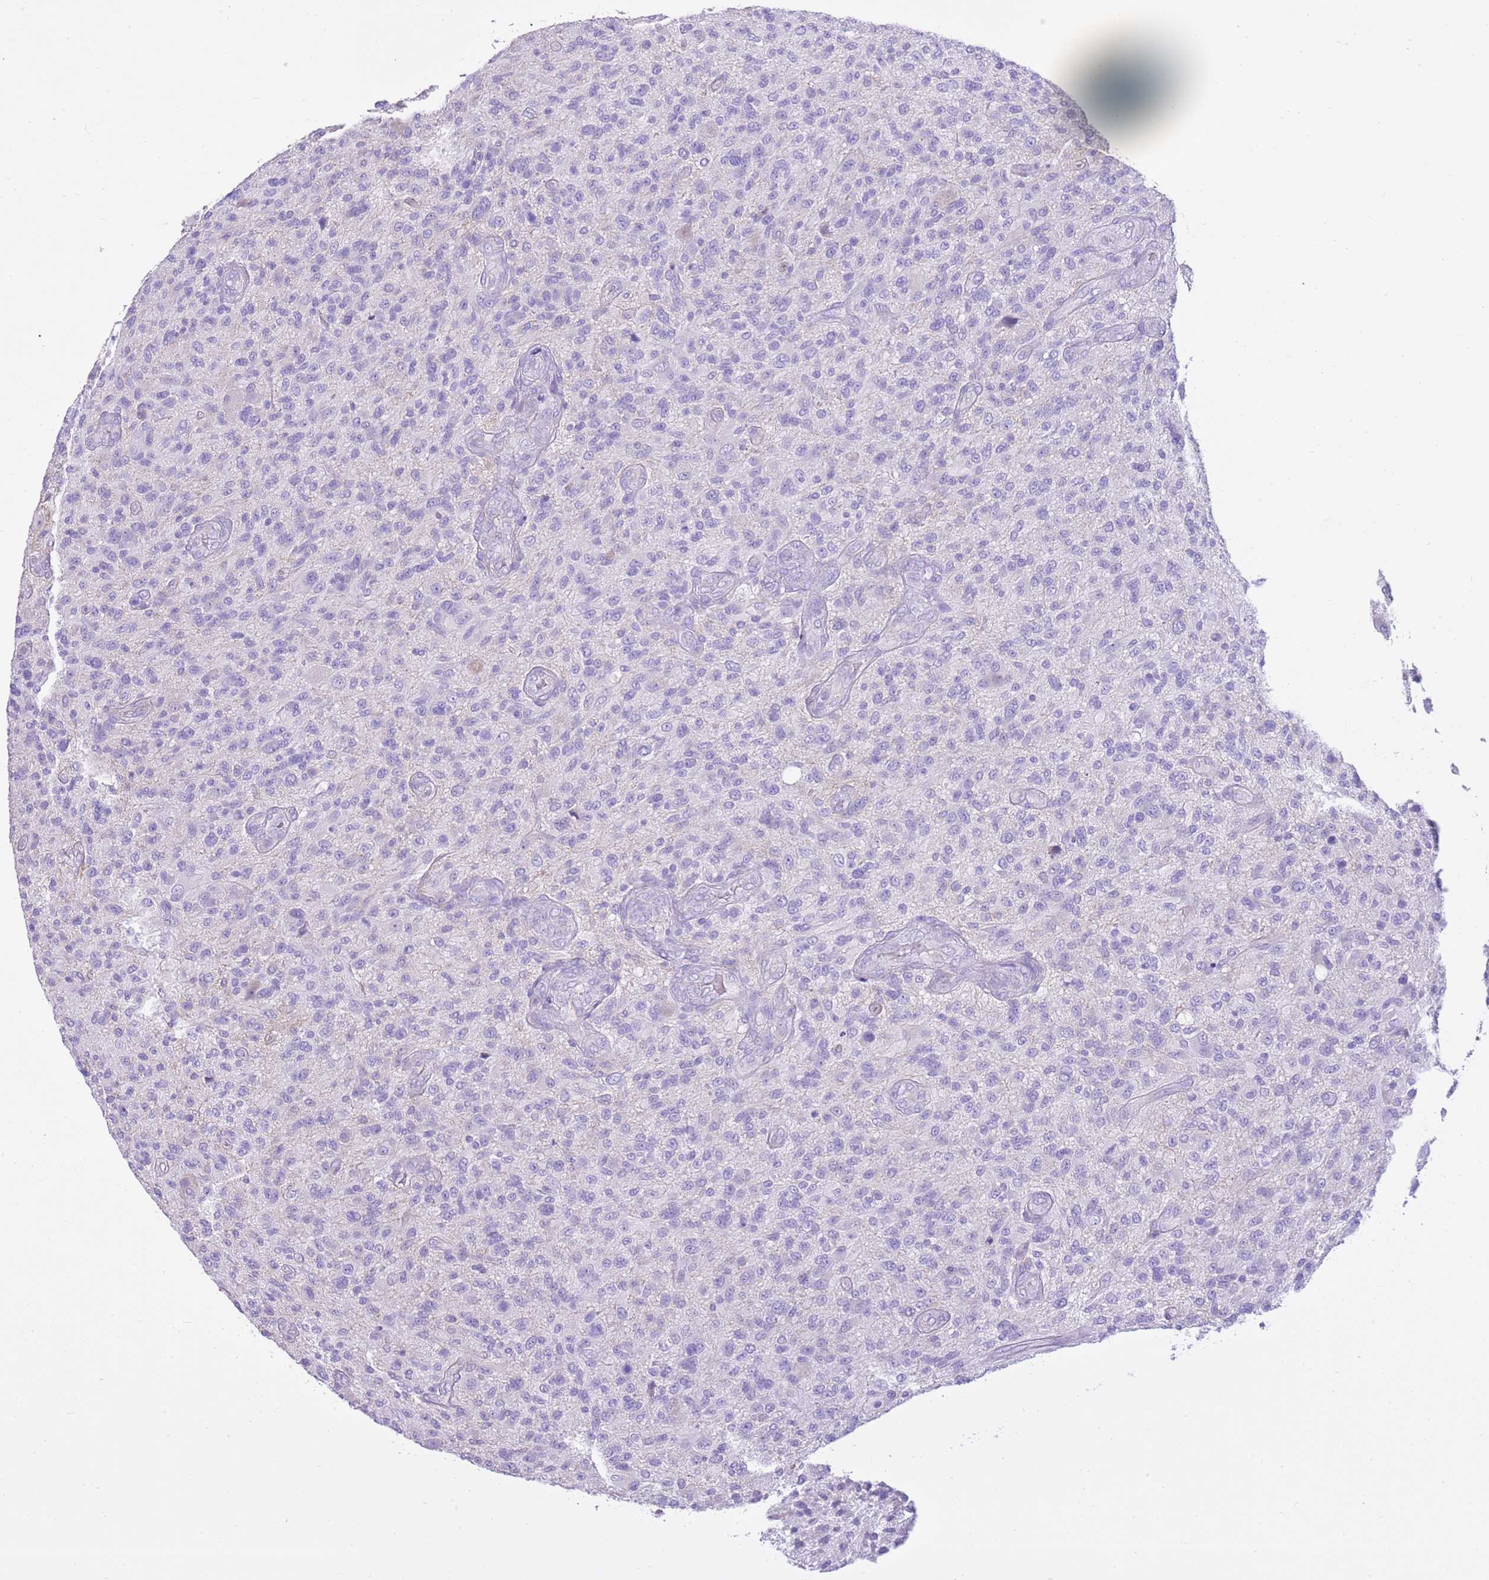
{"staining": {"intensity": "negative", "quantity": "none", "location": "none"}, "tissue": "glioma", "cell_type": "Tumor cells", "image_type": "cancer", "snomed": [{"axis": "morphology", "description": "Glioma, malignant, High grade"}, {"axis": "topography", "description": "Brain"}], "caption": "Tumor cells are negative for protein expression in human glioma.", "gene": "AAR2", "patient": {"sex": "male", "age": 47}}